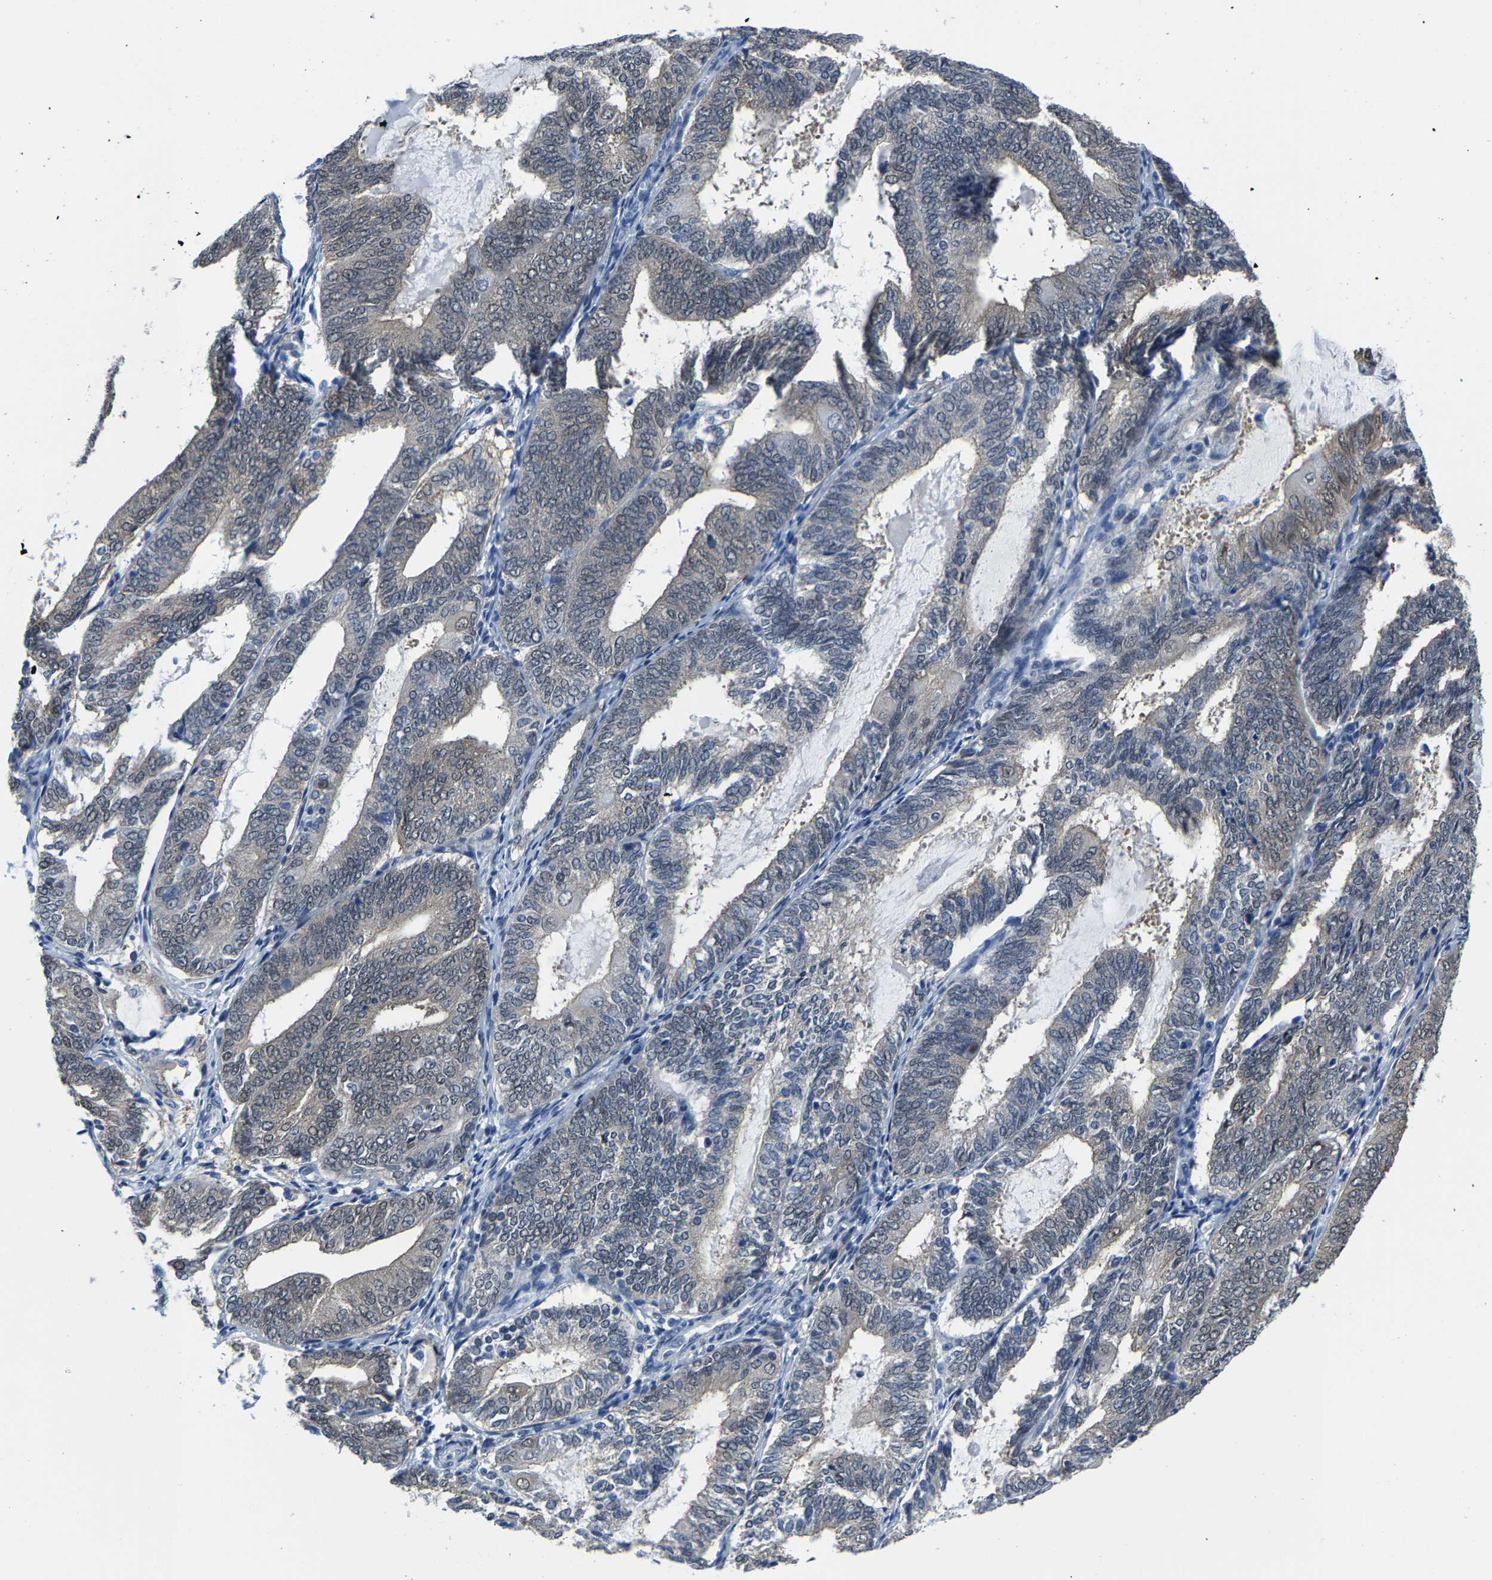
{"staining": {"intensity": "weak", "quantity": "25%-75%", "location": "cytoplasmic/membranous"}, "tissue": "endometrial cancer", "cell_type": "Tumor cells", "image_type": "cancer", "snomed": [{"axis": "morphology", "description": "Adenocarcinoma, NOS"}, {"axis": "topography", "description": "Endometrium"}], "caption": "IHC of endometrial cancer reveals low levels of weak cytoplasmic/membranous staining in about 25%-75% of tumor cells.", "gene": "SSH3", "patient": {"sex": "female", "age": 81}}